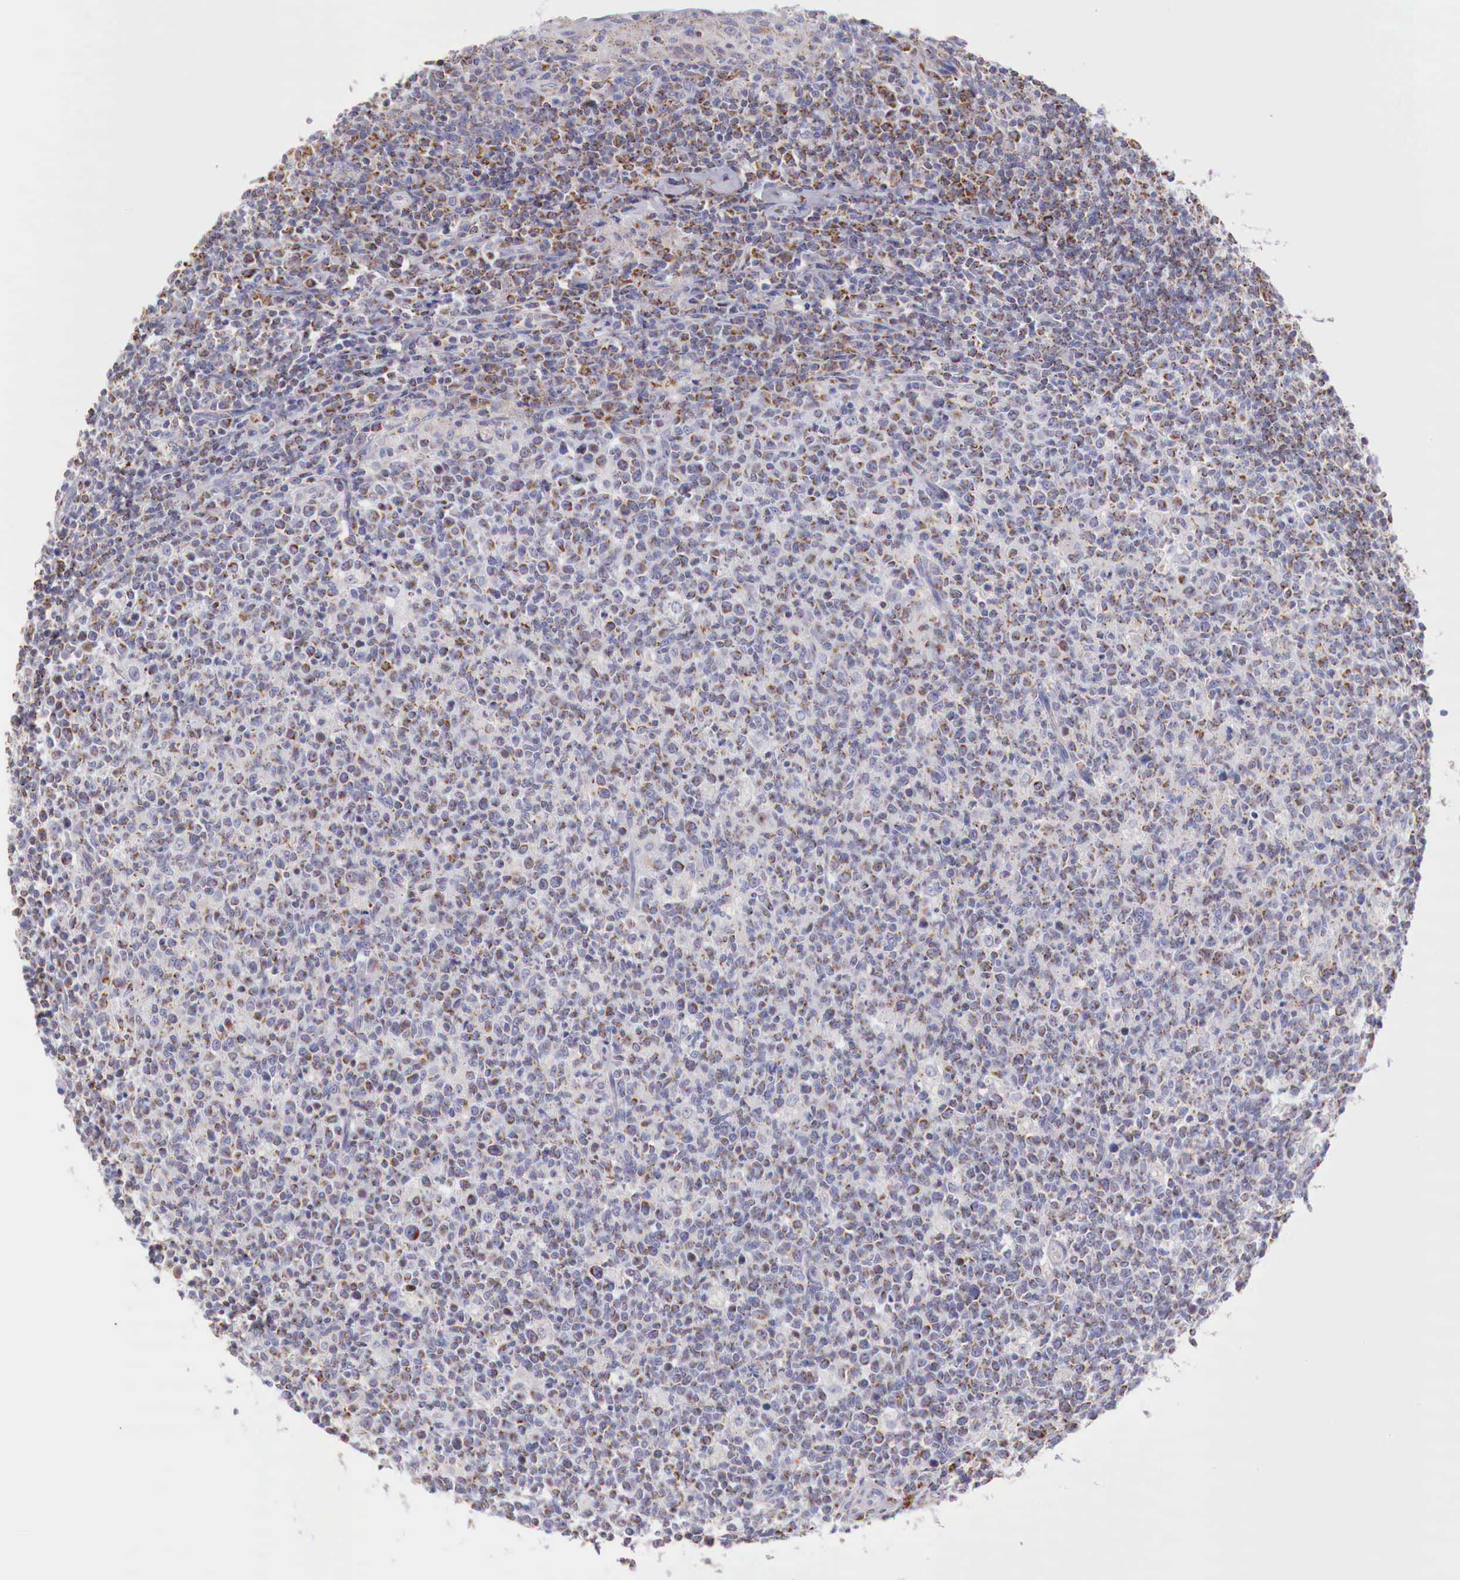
{"staining": {"intensity": "moderate", "quantity": ">75%", "location": "cytoplasmic/membranous"}, "tissue": "tonsil", "cell_type": "Germinal center cells", "image_type": "normal", "snomed": [{"axis": "morphology", "description": "Normal tissue, NOS"}, {"axis": "topography", "description": "Tonsil"}], "caption": "Immunohistochemistry (IHC) micrograph of normal human tonsil stained for a protein (brown), which demonstrates medium levels of moderate cytoplasmic/membranous positivity in about >75% of germinal center cells.", "gene": "IDH3G", "patient": {"sex": "male", "age": 6}}